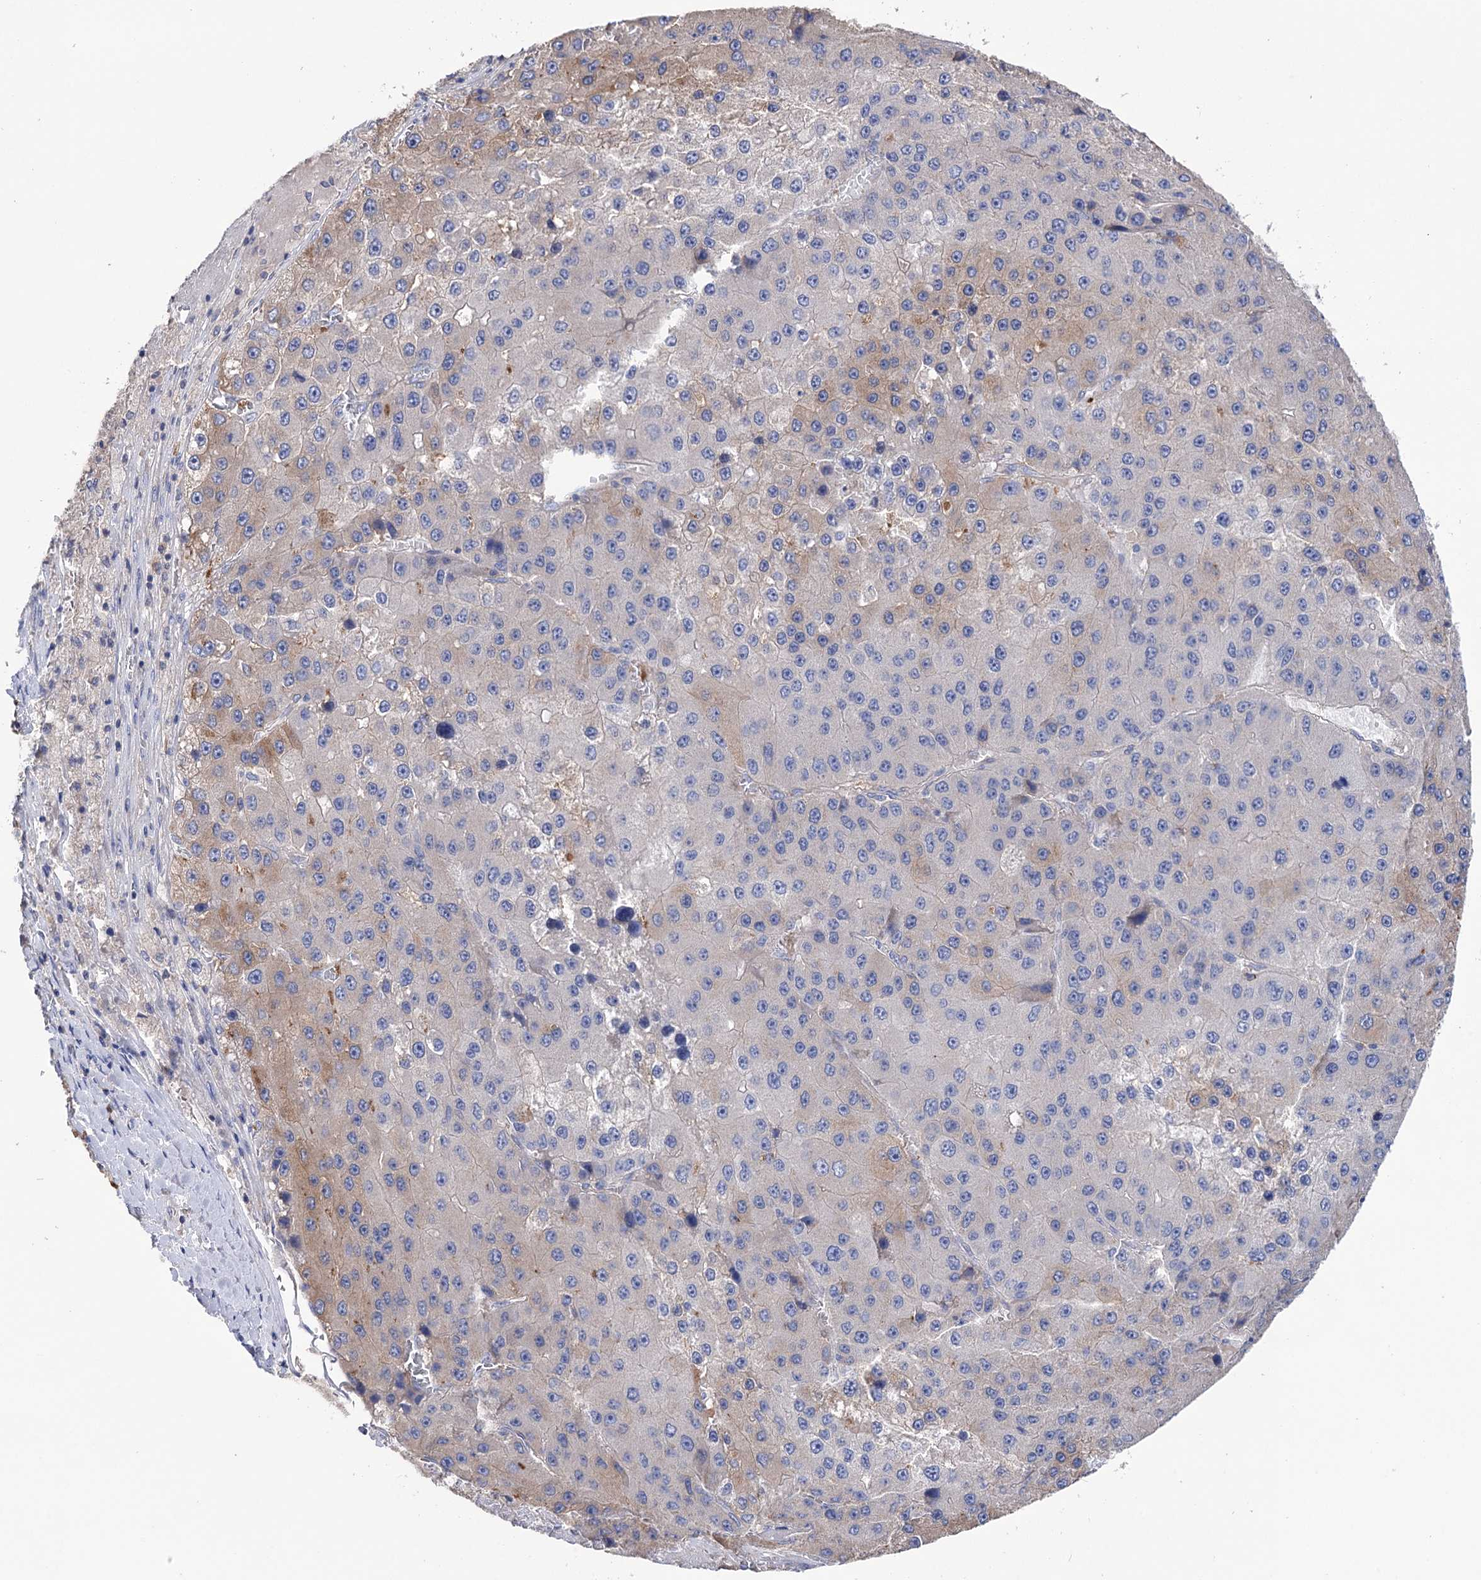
{"staining": {"intensity": "weak", "quantity": "<25%", "location": "cytoplasmic/membranous"}, "tissue": "liver cancer", "cell_type": "Tumor cells", "image_type": "cancer", "snomed": [{"axis": "morphology", "description": "Carcinoma, Hepatocellular, NOS"}, {"axis": "topography", "description": "Liver"}], "caption": "A photomicrograph of liver cancer (hepatocellular carcinoma) stained for a protein reveals no brown staining in tumor cells. (DAB immunohistochemistry (IHC) with hematoxylin counter stain).", "gene": "BBS4", "patient": {"sex": "female", "age": 73}}